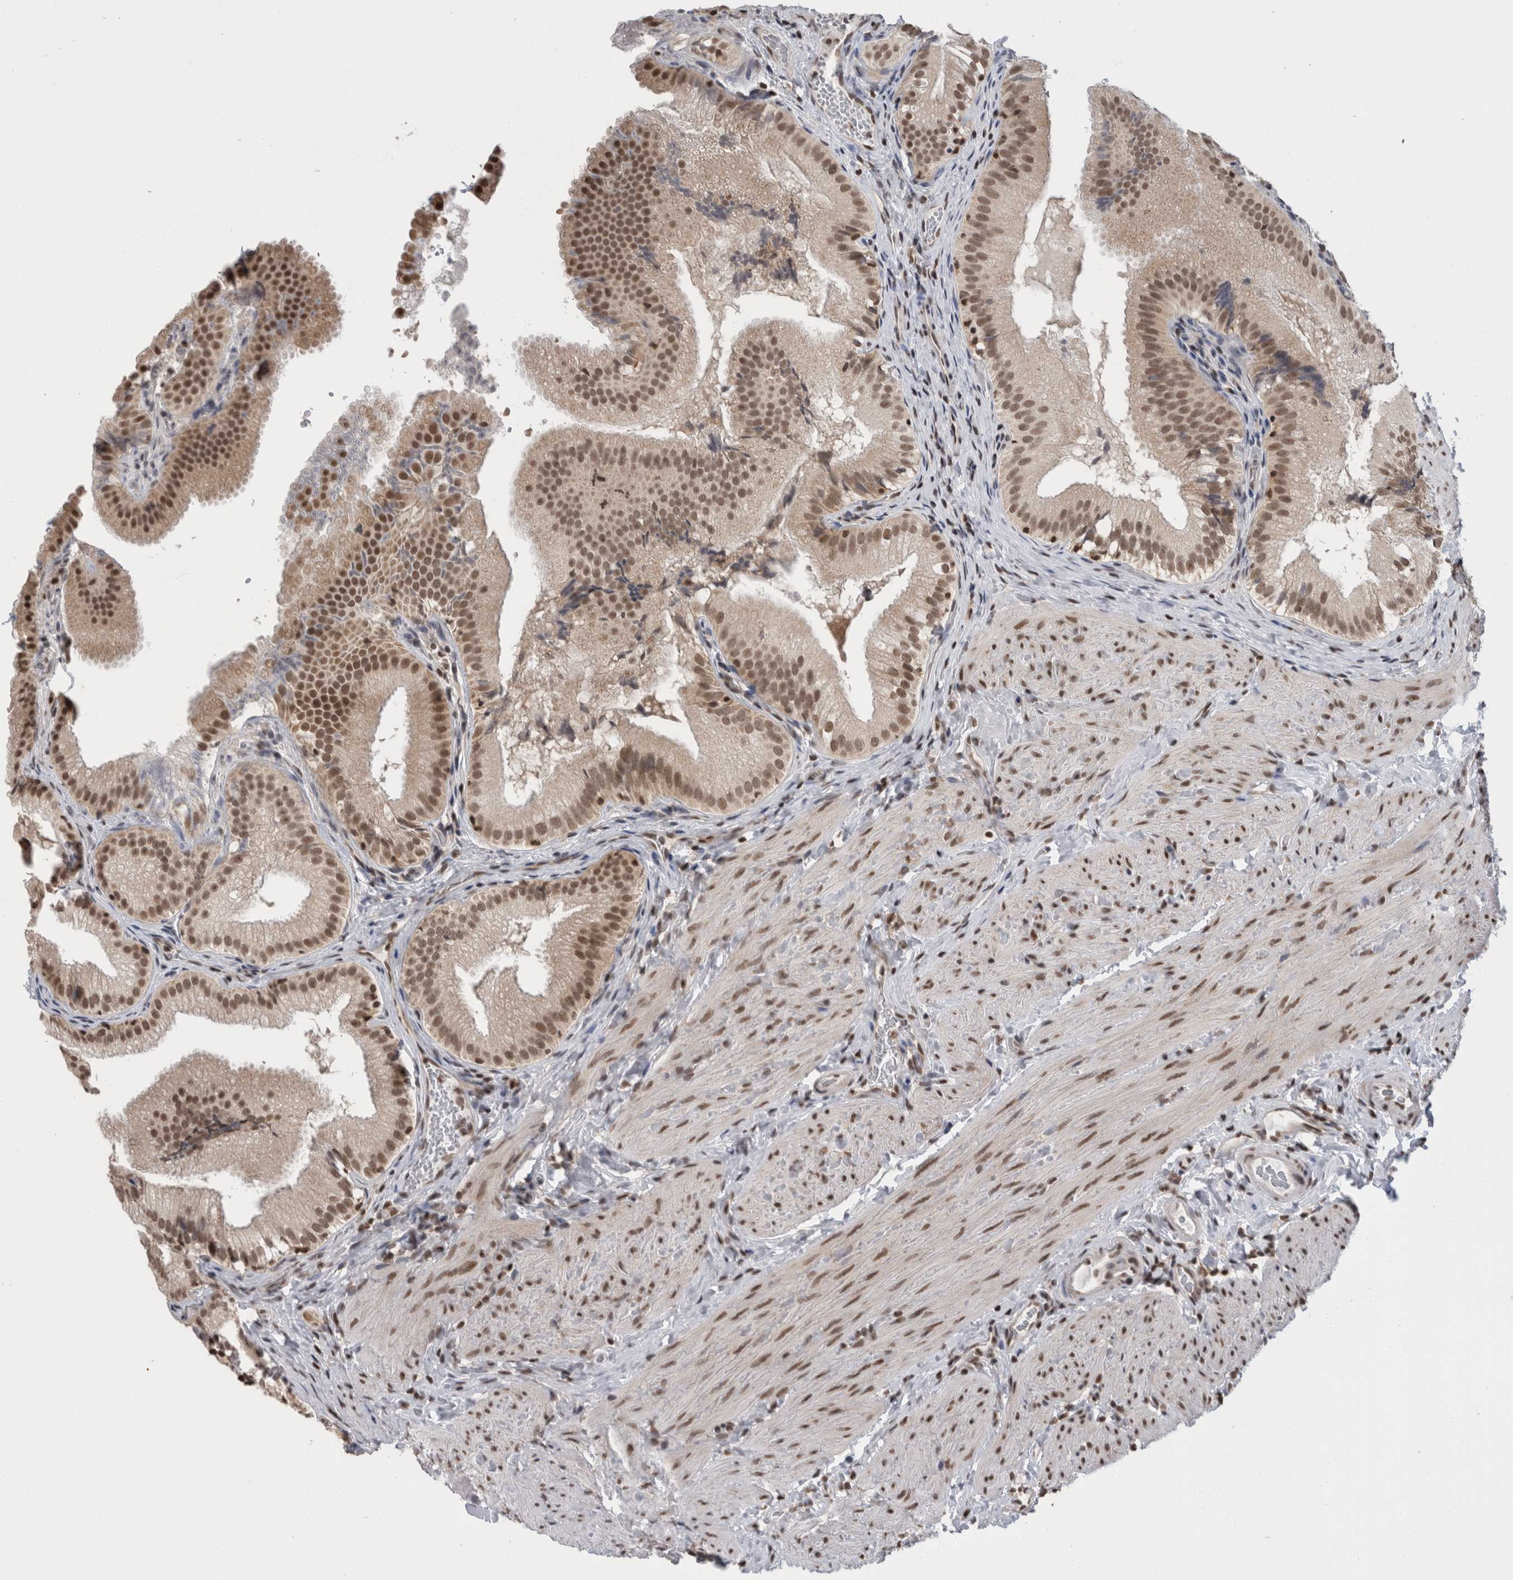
{"staining": {"intensity": "moderate", "quantity": ">75%", "location": "nuclear"}, "tissue": "gallbladder", "cell_type": "Glandular cells", "image_type": "normal", "snomed": [{"axis": "morphology", "description": "Normal tissue, NOS"}, {"axis": "topography", "description": "Gallbladder"}], "caption": "The photomicrograph shows immunohistochemical staining of unremarkable gallbladder. There is moderate nuclear expression is appreciated in approximately >75% of glandular cells.", "gene": "ZBTB11", "patient": {"sex": "female", "age": 30}}